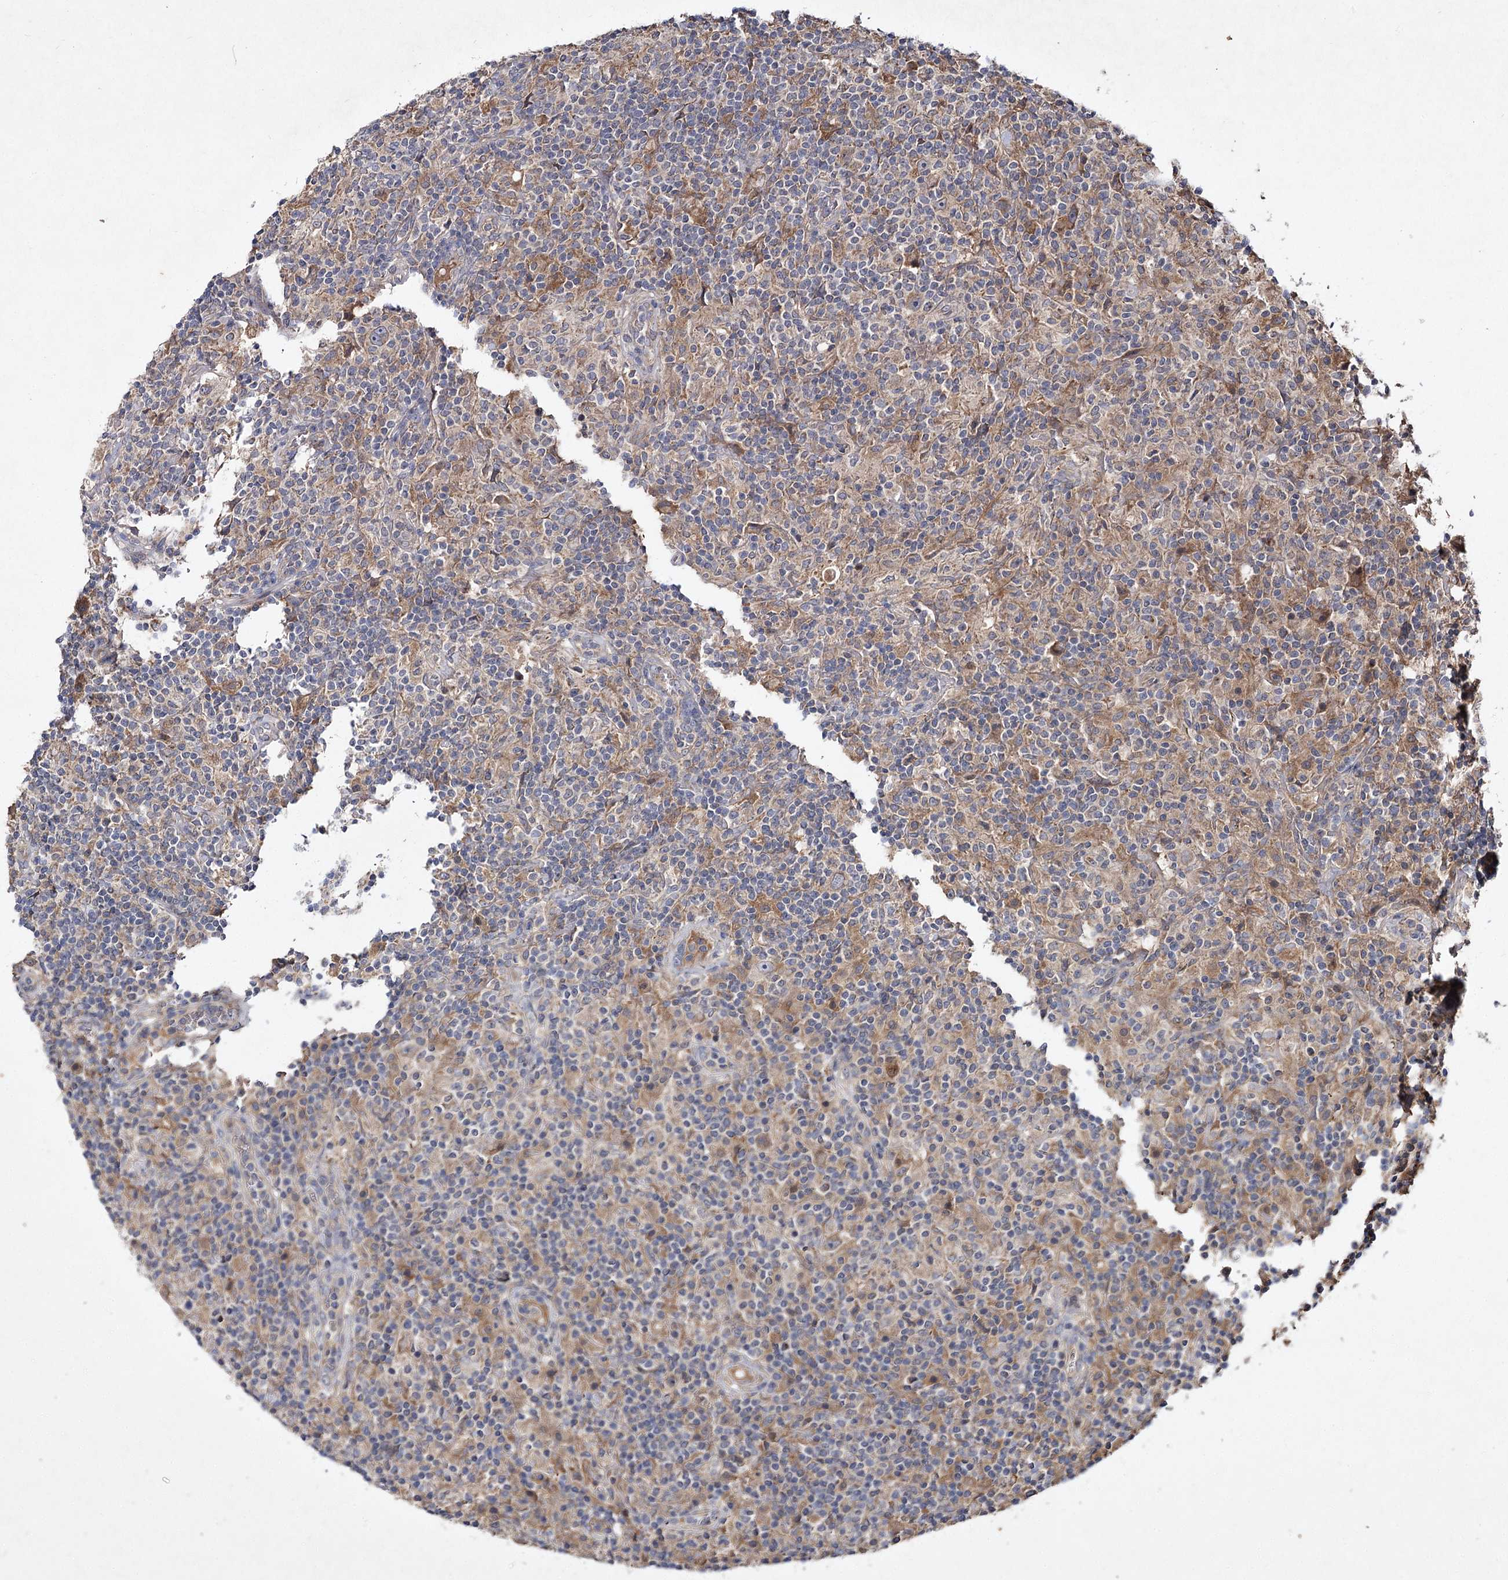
{"staining": {"intensity": "moderate", "quantity": "<25%", "location": "cytoplasmic/membranous"}, "tissue": "lymphoma", "cell_type": "Tumor cells", "image_type": "cancer", "snomed": [{"axis": "morphology", "description": "Hodgkin's disease, NOS"}, {"axis": "topography", "description": "Lymph node"}], "caption": "Moderate cytoplasmic/membranous staining is present in approximately <25% of tumor cells in Hodgkin's disease.", "gene": "MFN1", "patient": {"sex": "male", "age": 70}}